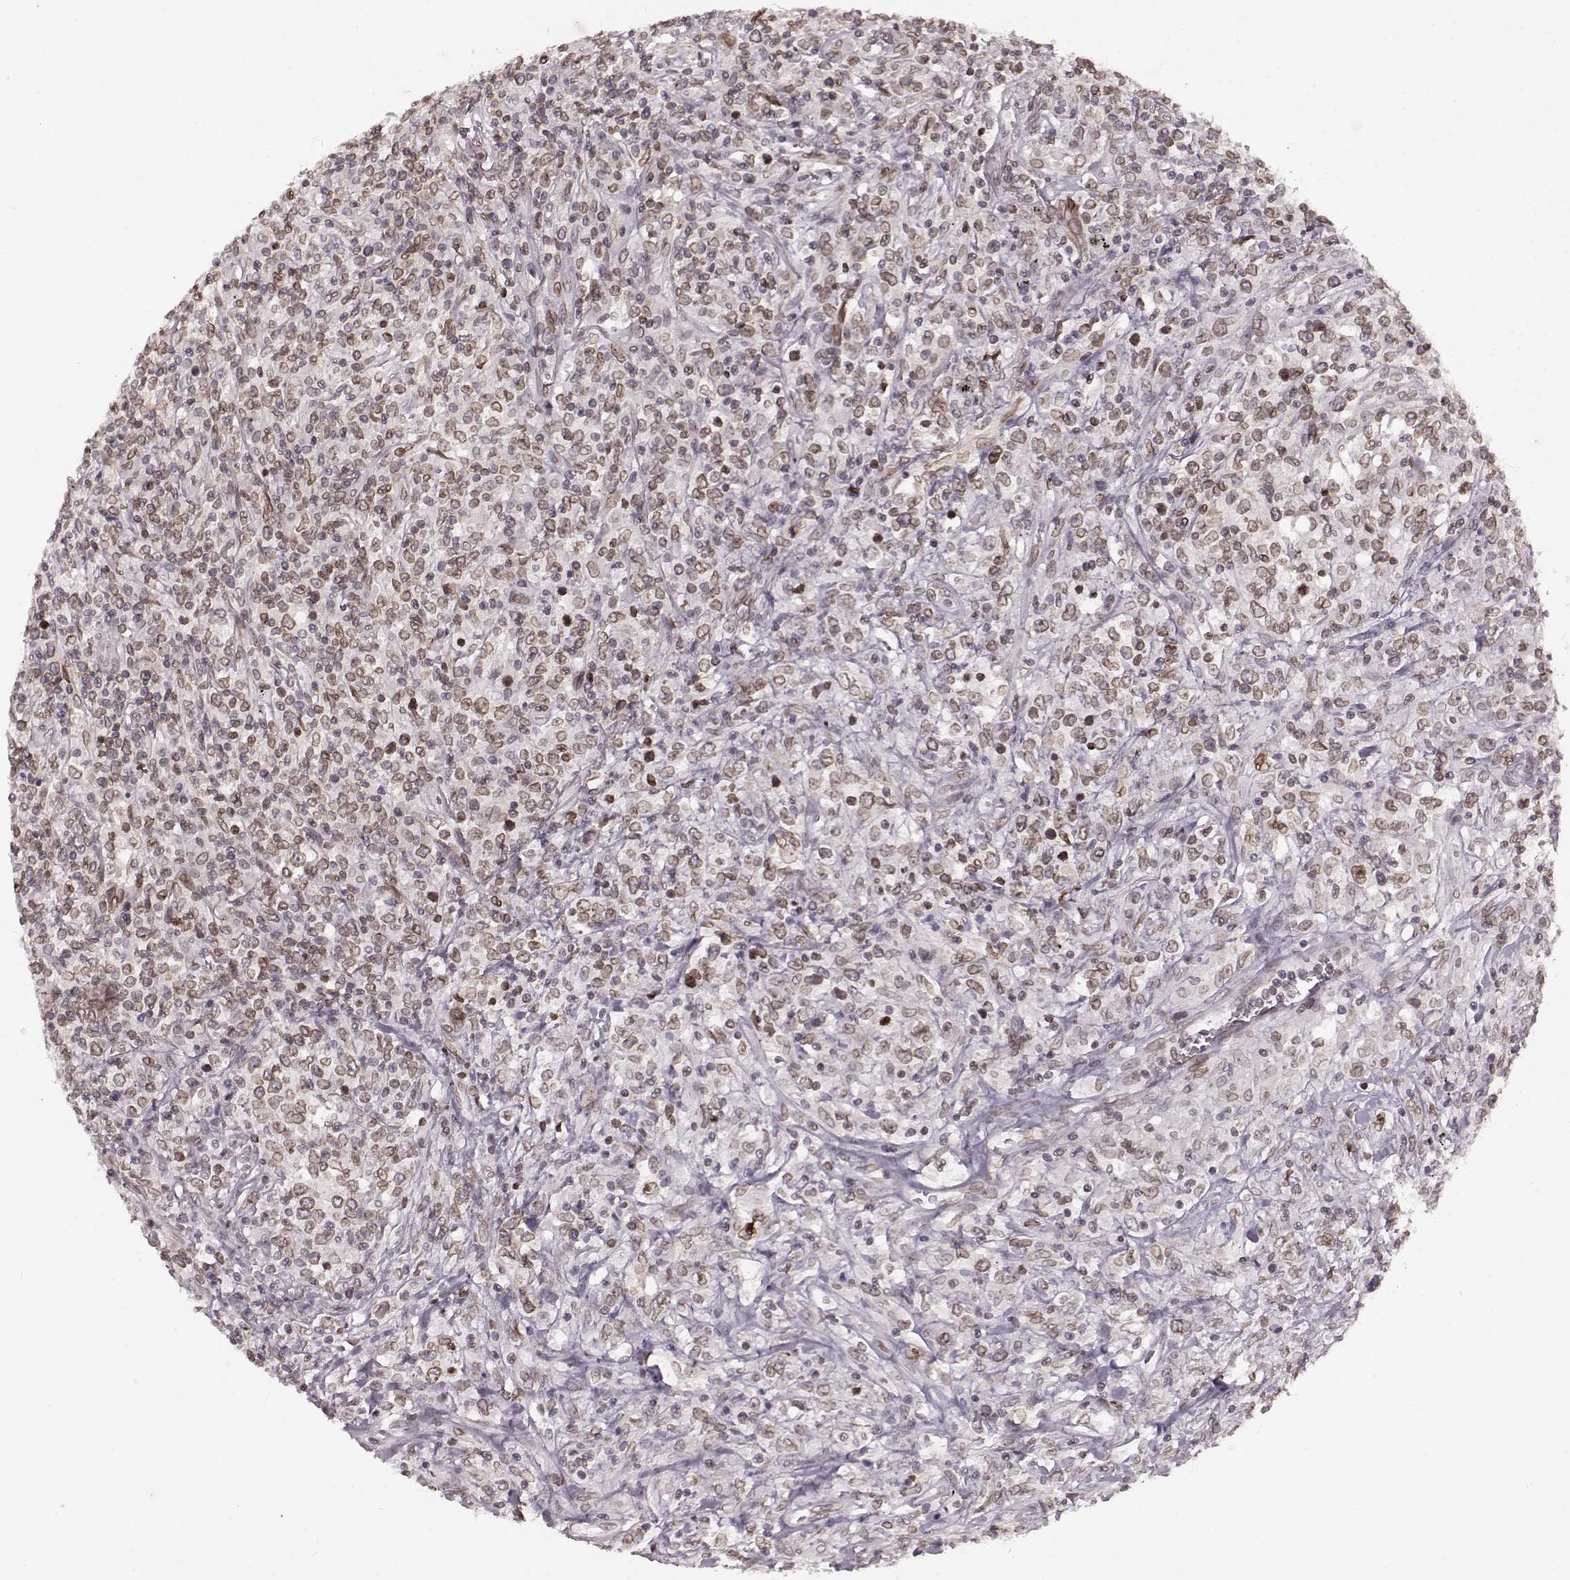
{"staining": {"intensity": "moderate", "quantity": ">75%", "location": "cytoplasmic/membranous,nuclear"}, "tissue": "lymphoma", "cell_type": "Tumor cells", "image_type": "cancer", "snomed": [{"axis": "morphology", "description": "Malignant lymphoma, non-Hodgkin's type, High grade"}, {"axis": "topography", "description": "Lung"}], "caption": "This is a photomicrograph of immunohistochemistry staining of high-grade malignant lymphoma, non-Hodgkin's type, which shows moderate expression in the cytoplasmic/membranous and nuclear of tumor cells.", "gene": "DCAF12", "patient": {"sex": "male", "age": 79}}